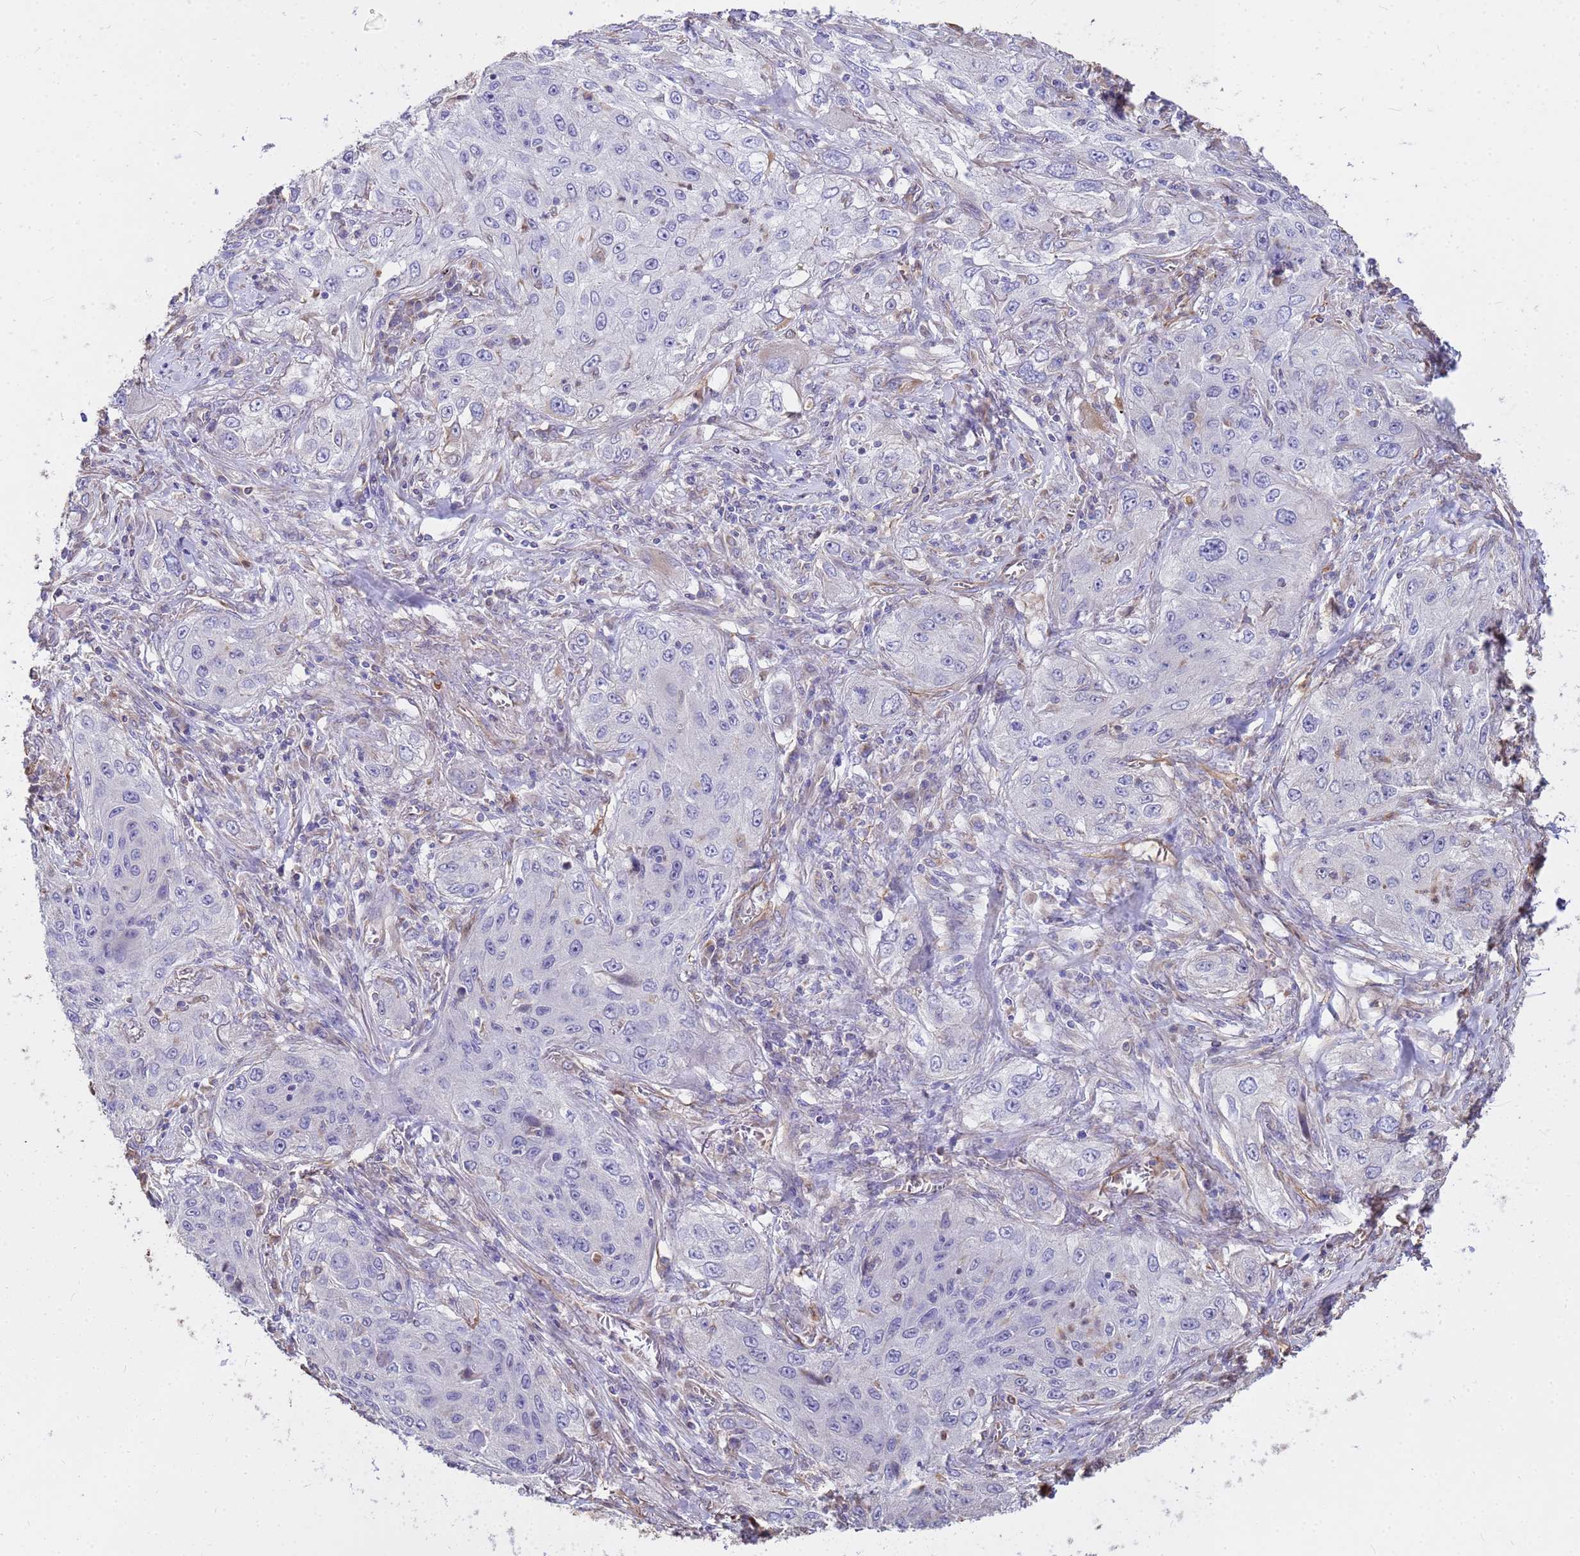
{"staining": {"intensity": "negative", "quantity": "none", "location": "none"}, "tissue": "lung cancer", "cell_type": "Tumor cells", "image_type": "cancer", "snomed": [{"axis": "morphology", "description": "Squamous cell carcinoma, NOS"}, {"axis": "topography", "description": "Lung"}], "caption": "DAB immunohistochemical staining of human lung squamous cell carcinoma demonstrates no significant positivity in tumor cells.", "gene": "TCEAL3", "patient": {"sex": "female", "age": 69}}